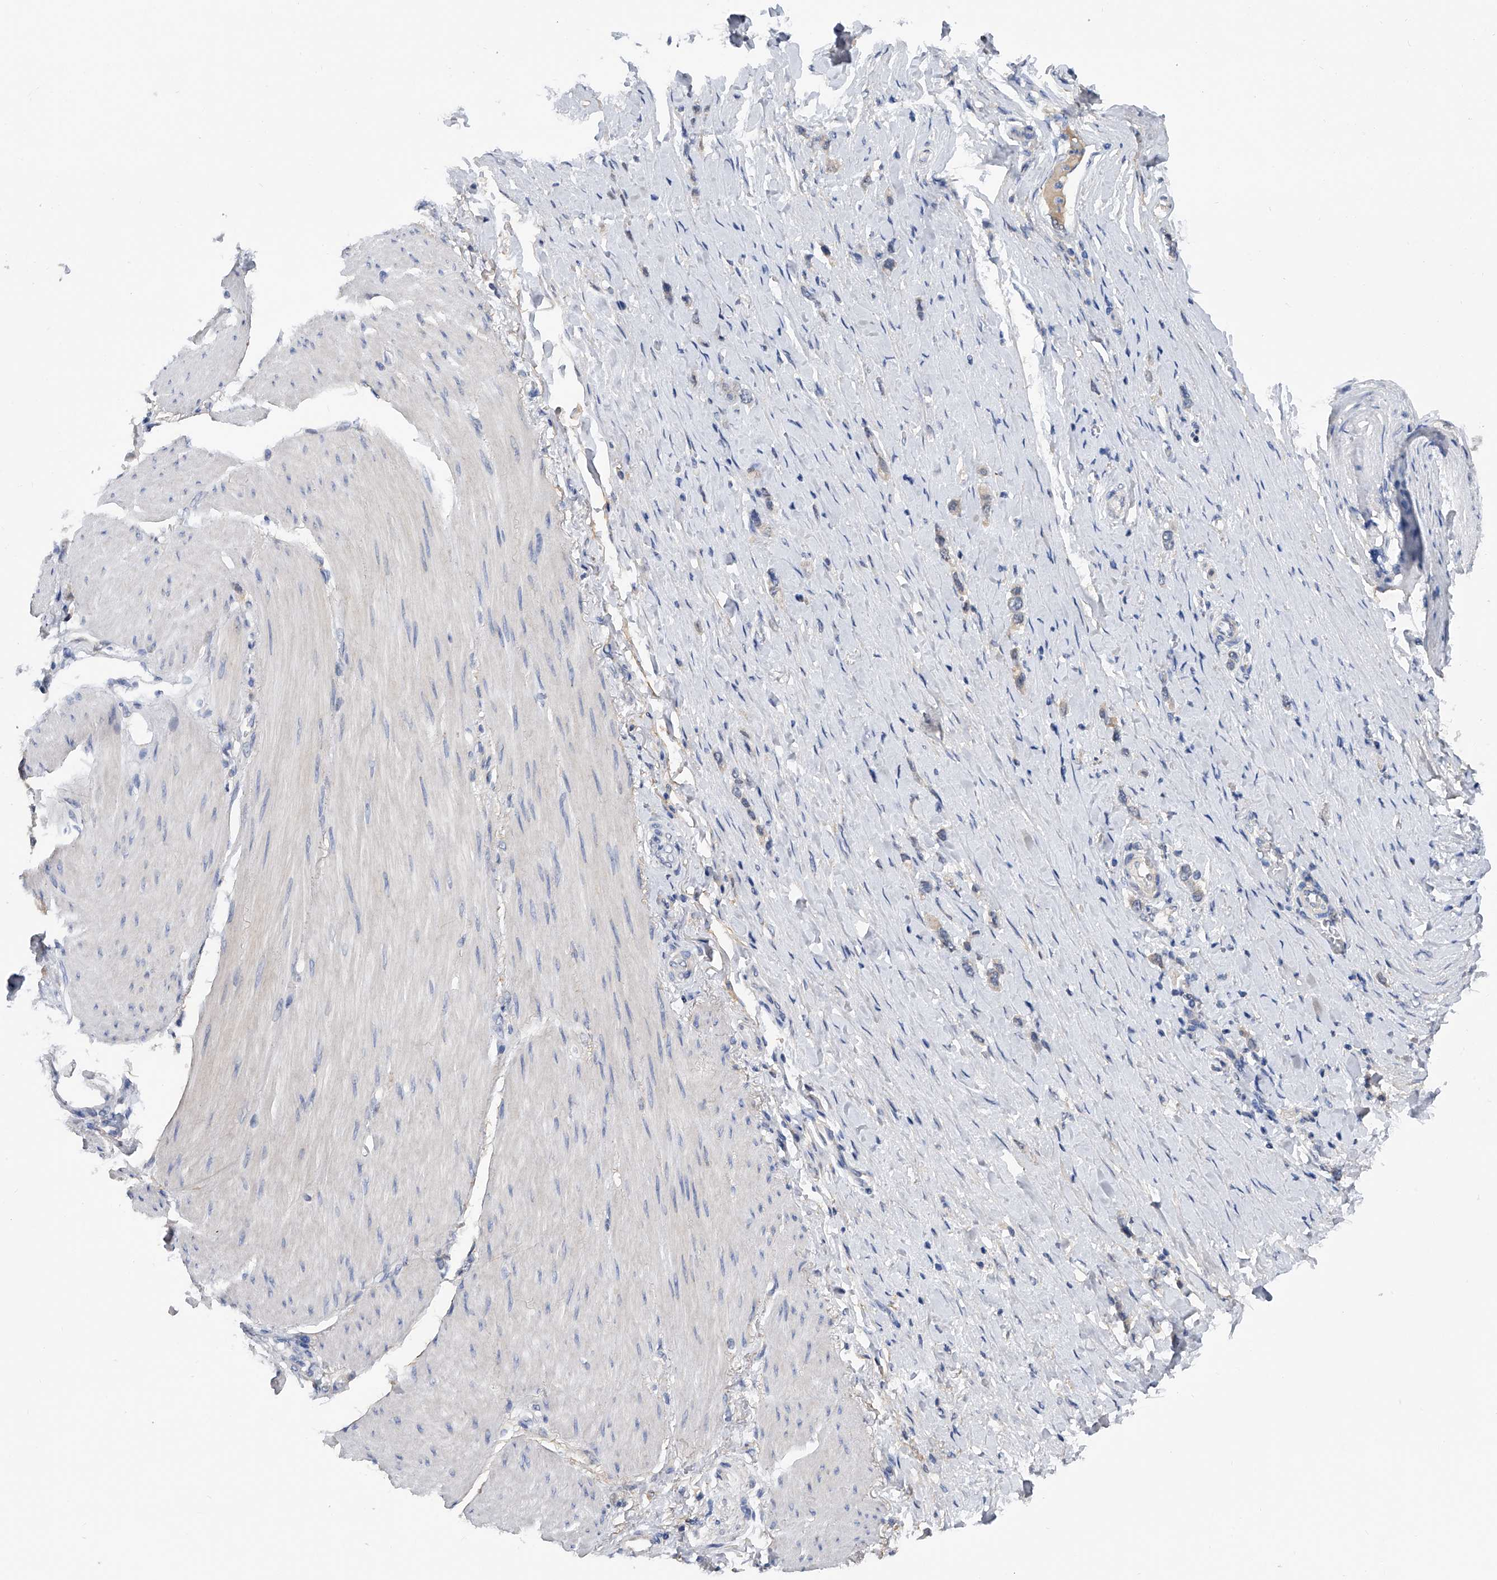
{"staining": {"intensity": "weak", "quantity": "<25%", "location": "cytoplasmic/membranous"}, "tissue": "stomach cancer", "cell_type": "Tumor cells", "image_type": "cancer", "snomed": [{"axis": "morphology", "description": "Adenocarcinoma, NOS"}, {"axis": "topography", "description": "Stomach"}], "caption": "Histopathology image shows no protein expression in tumor cells of adenocarcinoma (stomach) tissue. The staining is performed using DAB brown chromogen with nuclei counter-stained in using hematoxylin.", "gene": "PGM3", "patient": {"sex": "female", "age": 65}}